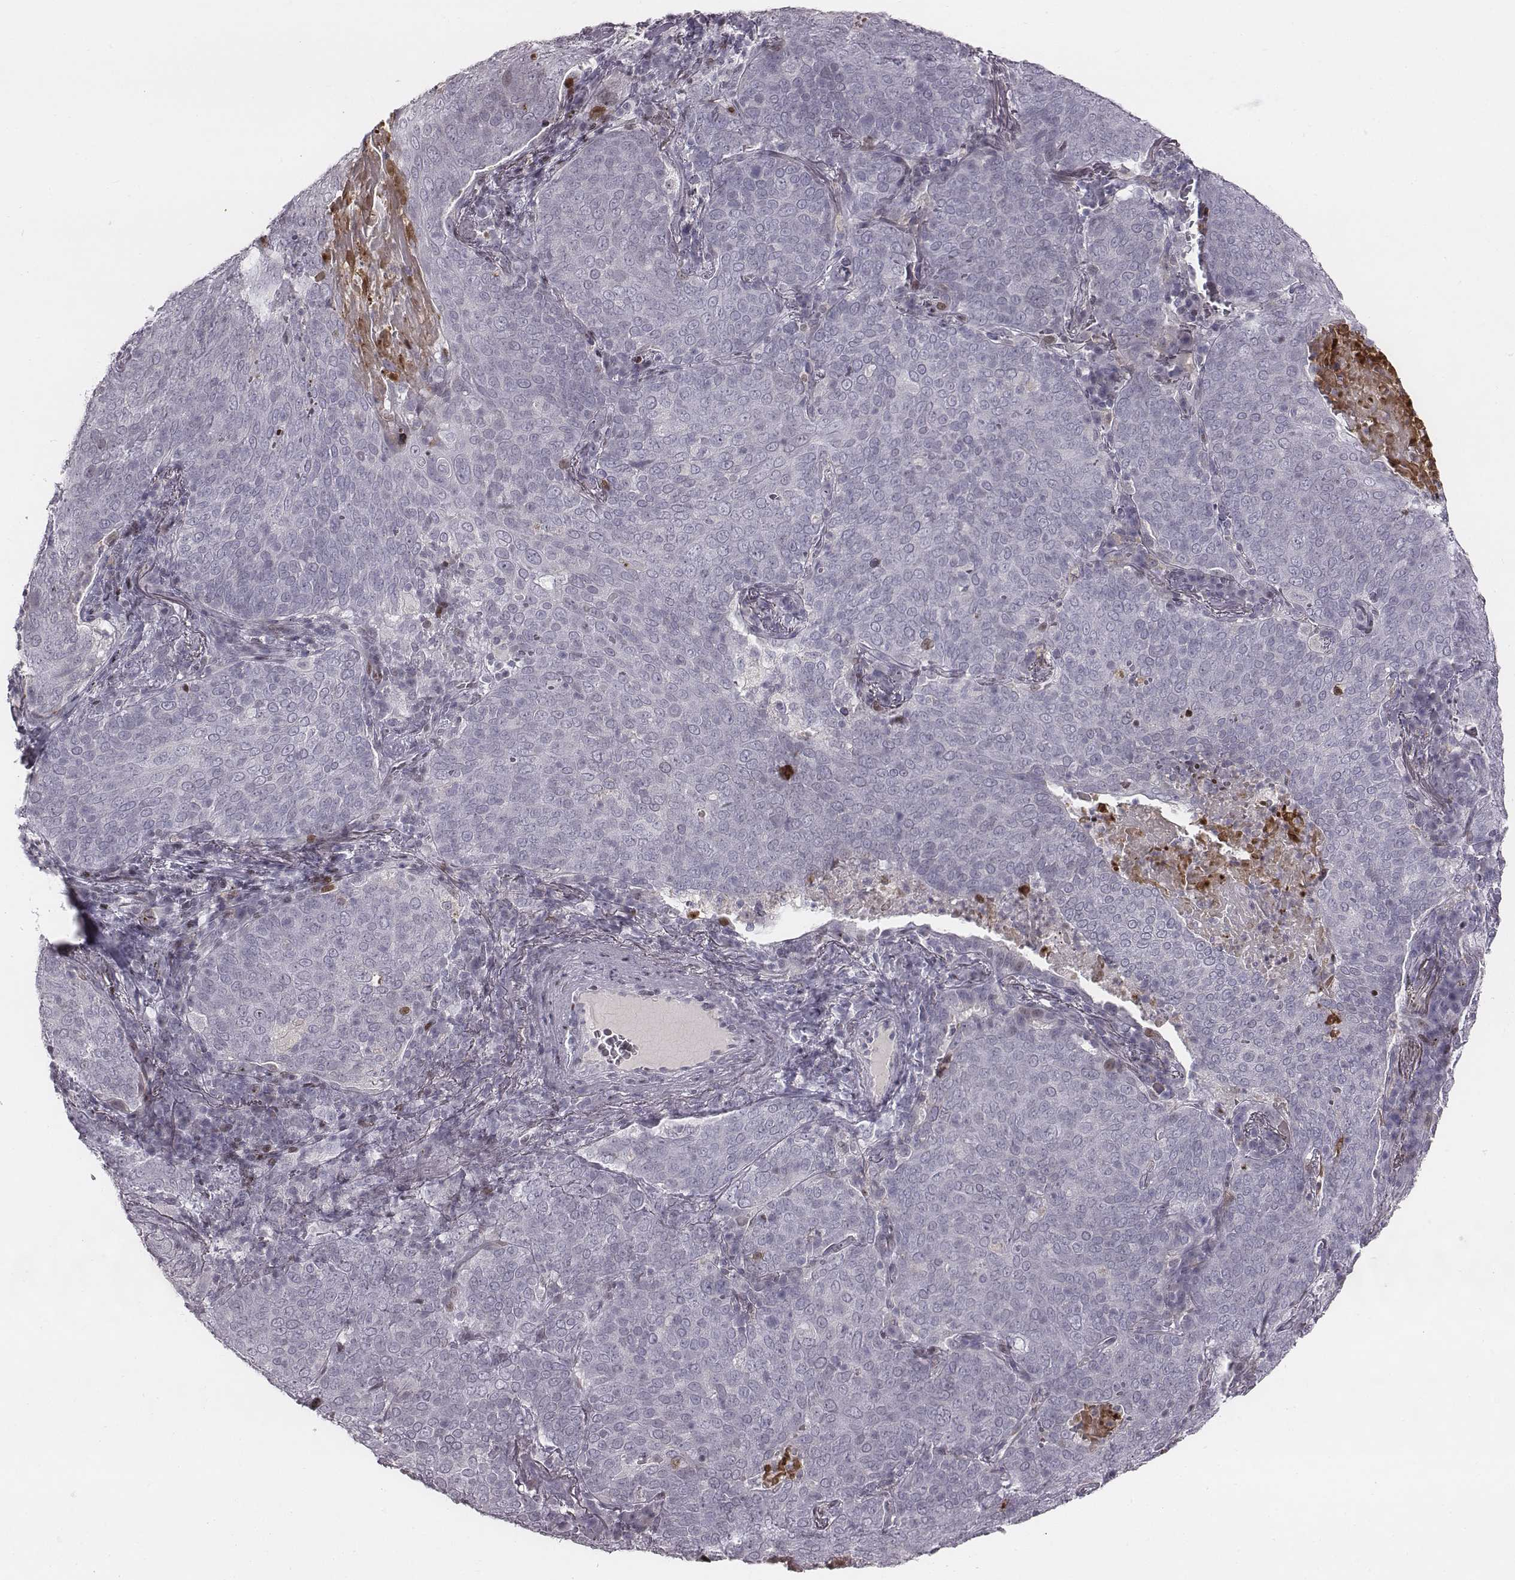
{"staining": {"intensity": "negative", "quantity": "none", "location": "none"}, "tissue": "lung cancer", "cell_type": "Tumor cells", "image_type": "cancer", "snomed": [{"axis": "morphology", "description": "Squamous cell carcinoma, NOS"}, {"axis": "topography", "description": "Lung"}], "caption": "A micrograph of squamous cell carcinoma (lung) stained for a protein shows no brown staining in tumor cells.", "gene": "NDC1", "patient": {"sex": "male", "age": 82}}